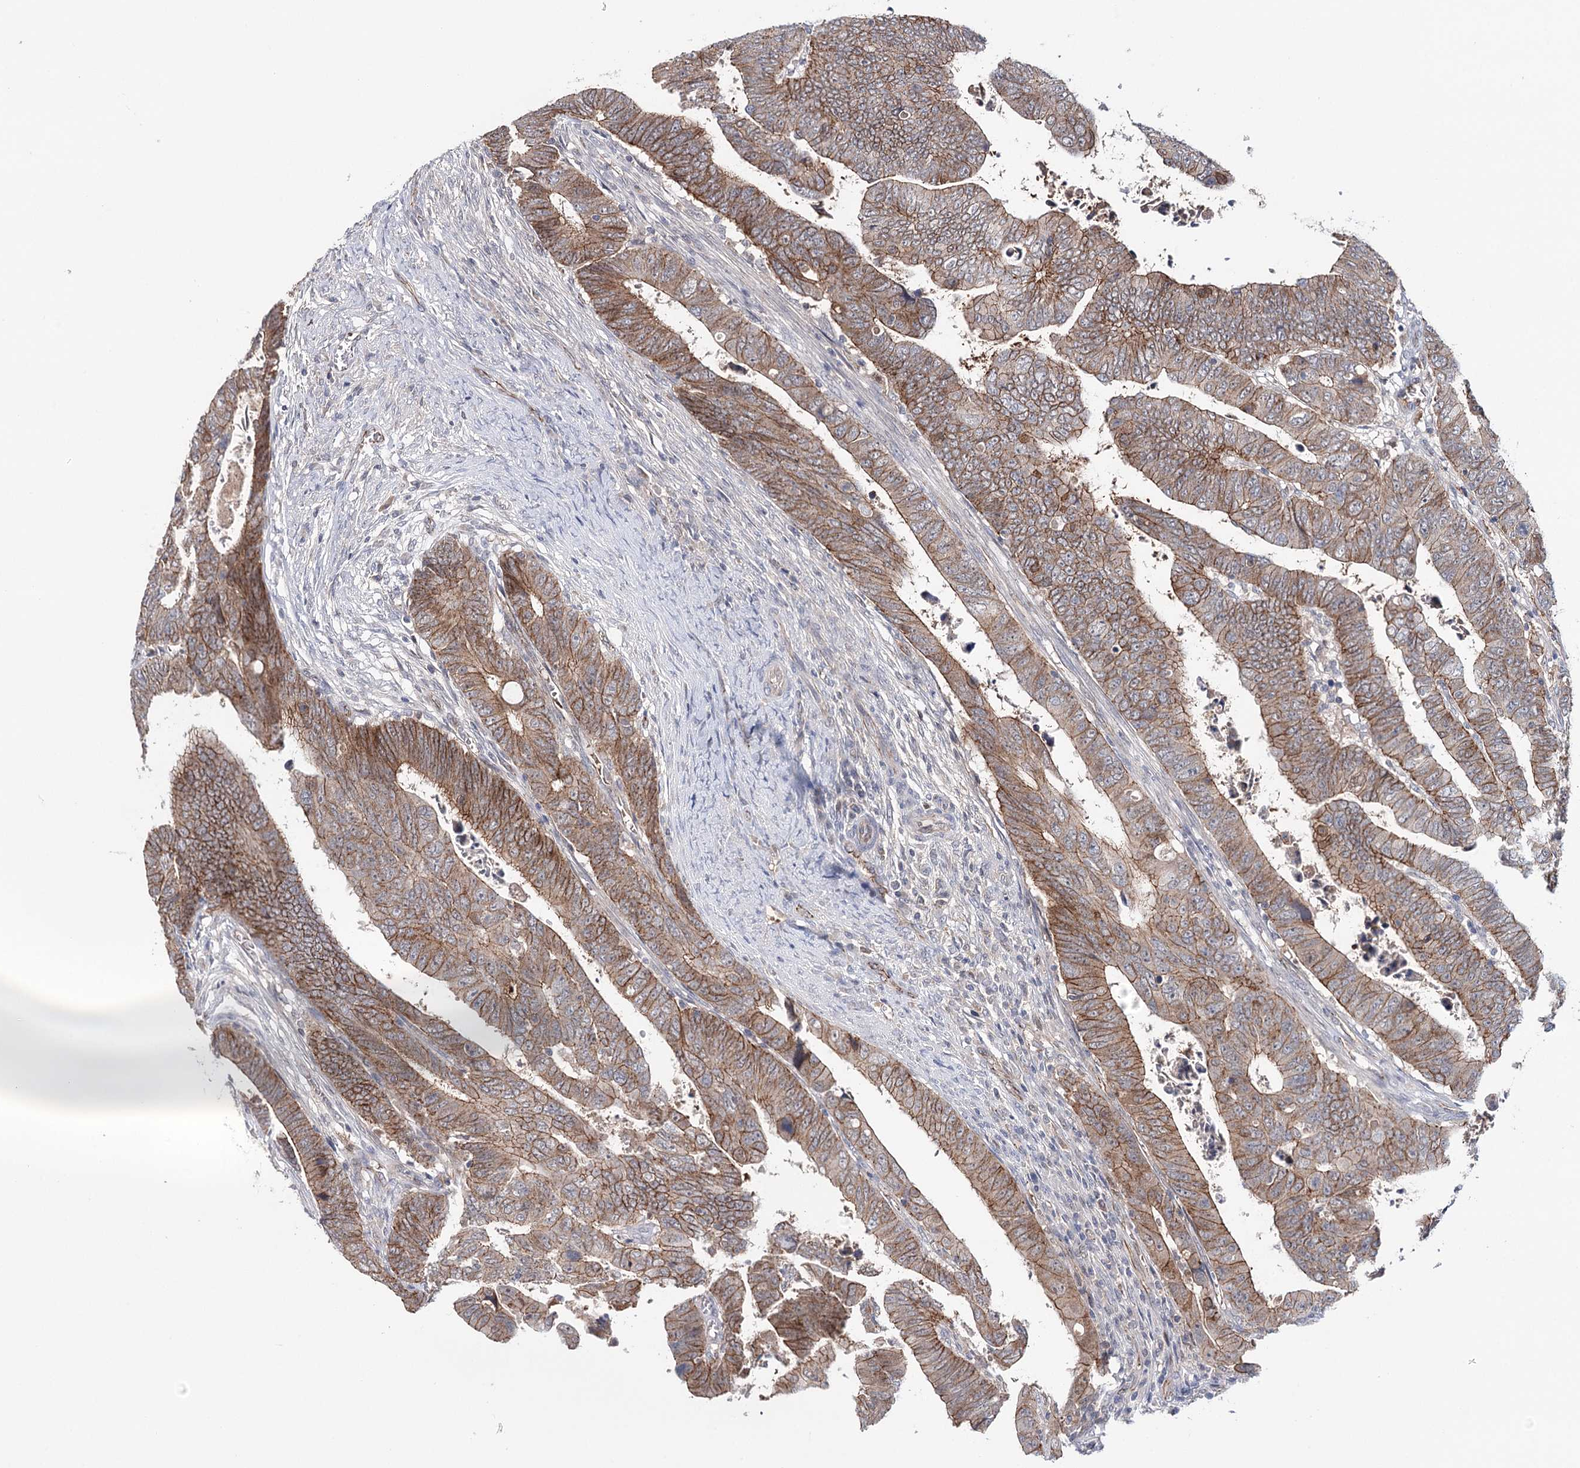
{"staining": {"intensity": "moderate", "quantity": ">75%", "location": "cytoplasmic/membranous"}, "tissue": "colorectal cancer", "cell_type": "Tumor cells", "image_type": "cancer", "snomed": [{"axis": "morphology", "description": "Normal tissue, NOS"}, {"axis": "morphology", "description": "Adenocarcinoma, NOS"}, {"axis": "topography", "description": "Rectum"}], "caption": "IHC staining of colorectal cancer (adenocarcinoma), which reveals medium levels of moderate cytoplasmic/membranous expression in about >75% of tumor cells indicating moderate cytoplasmic/membranous protein staining. The staining was performed using DAB (brown) for protein detection and nuclei were counterstained in hematoxylin (blue).", "gene": "PKP4", "patient": {"sex": "female", "age": 65}}